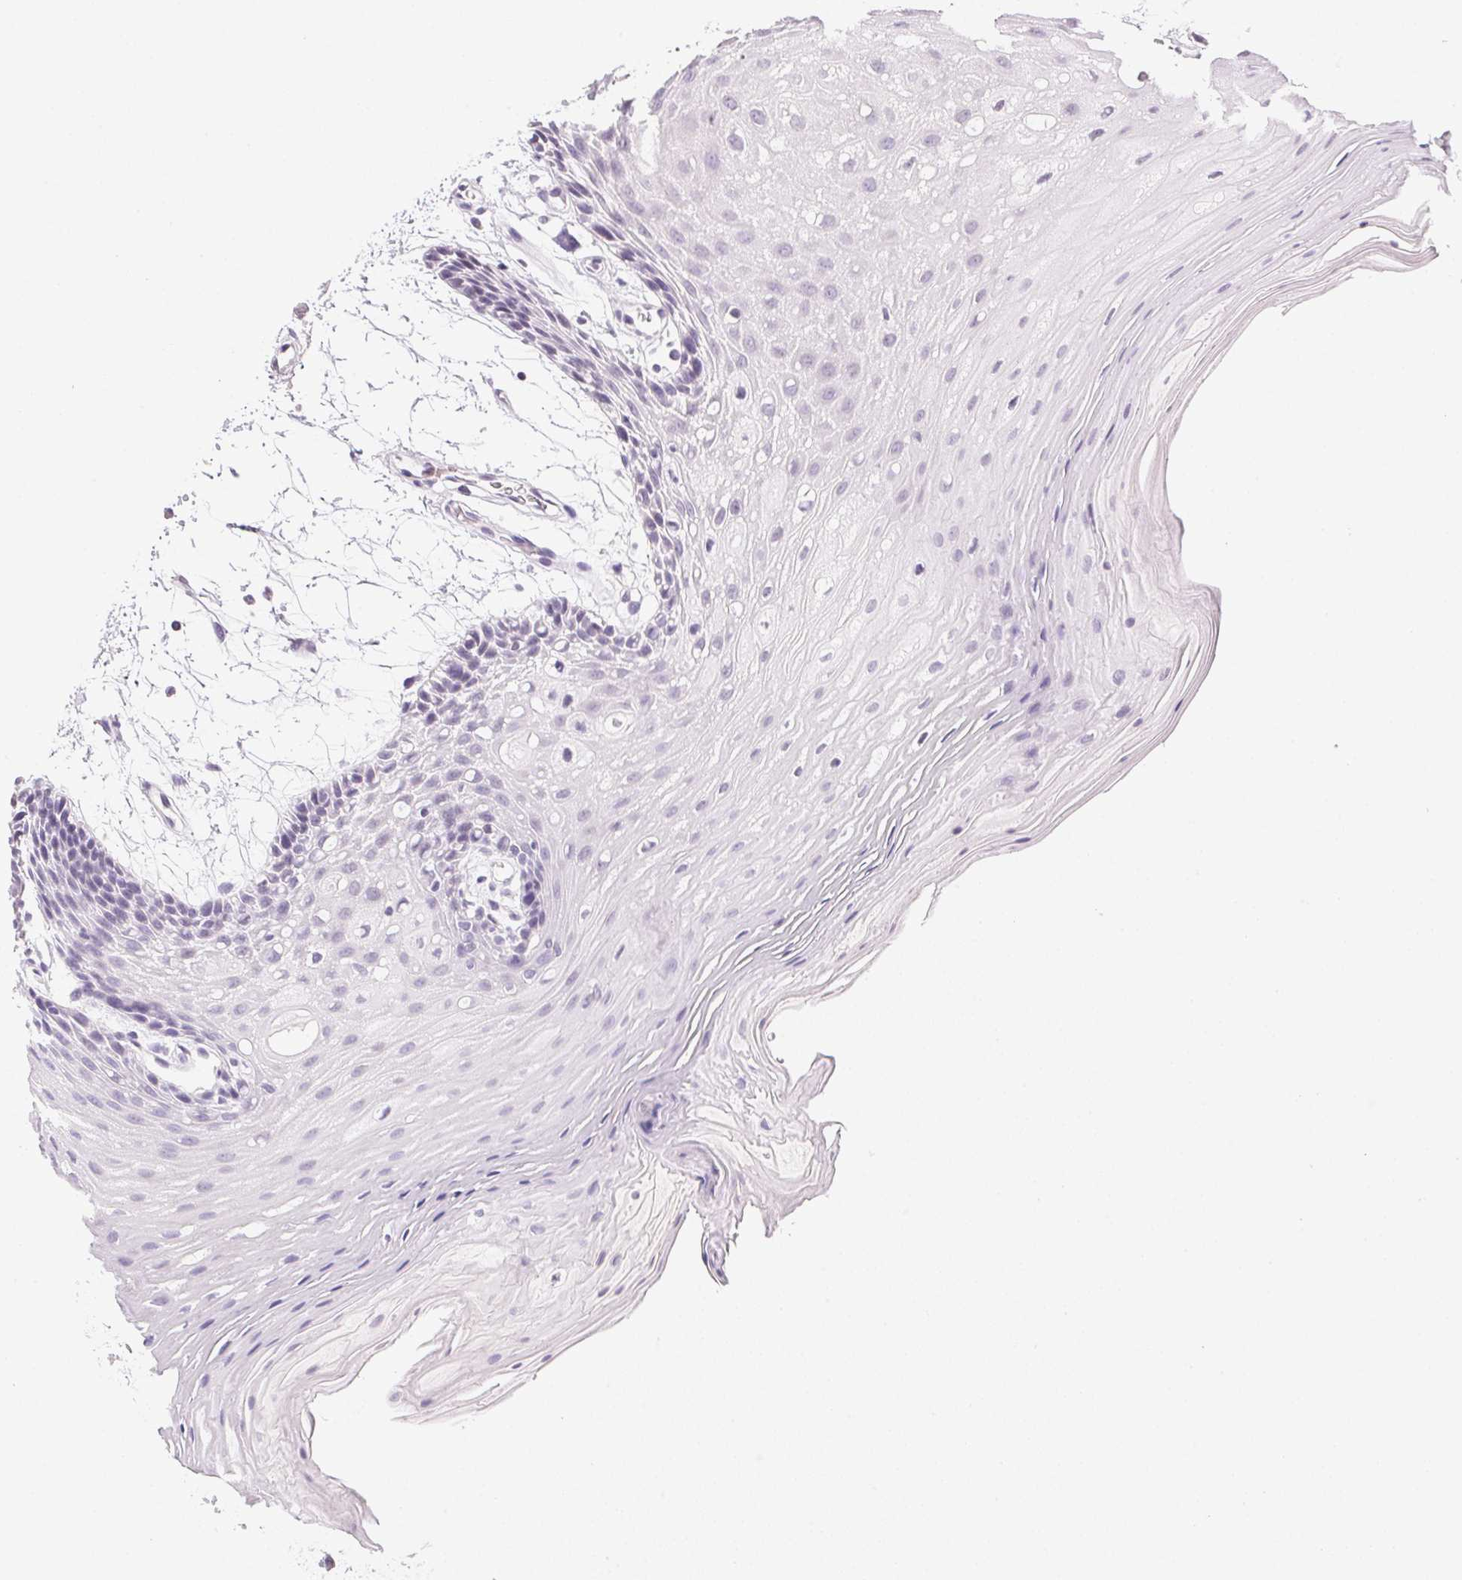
{"staining": {"intensity": "negative", "quantity": "none", "location": "none"}, "tissue": "oral mucosa", "cell_type": "Squamous epithelial cells", "image_type": "normal", "snomed": [{"axis": "morphology", "description": "Normal tissue, NOS"}, {"axis": "morphology", "description": "Squamous cell carcinoma, NOS"}, {"axis": "topography", "description": "Oral tissue"}, {"axis": "topography", "description": "Tounge, NOS"}, {"axis": "topography", "description": "Head-Neck"}], "caption": "A histopathology image of oral mucosa stained for a protein reveals no brown staining in squamous epithelial cells.", "gene": "PRL", "patient": {"sex": "male", "age": 62}}